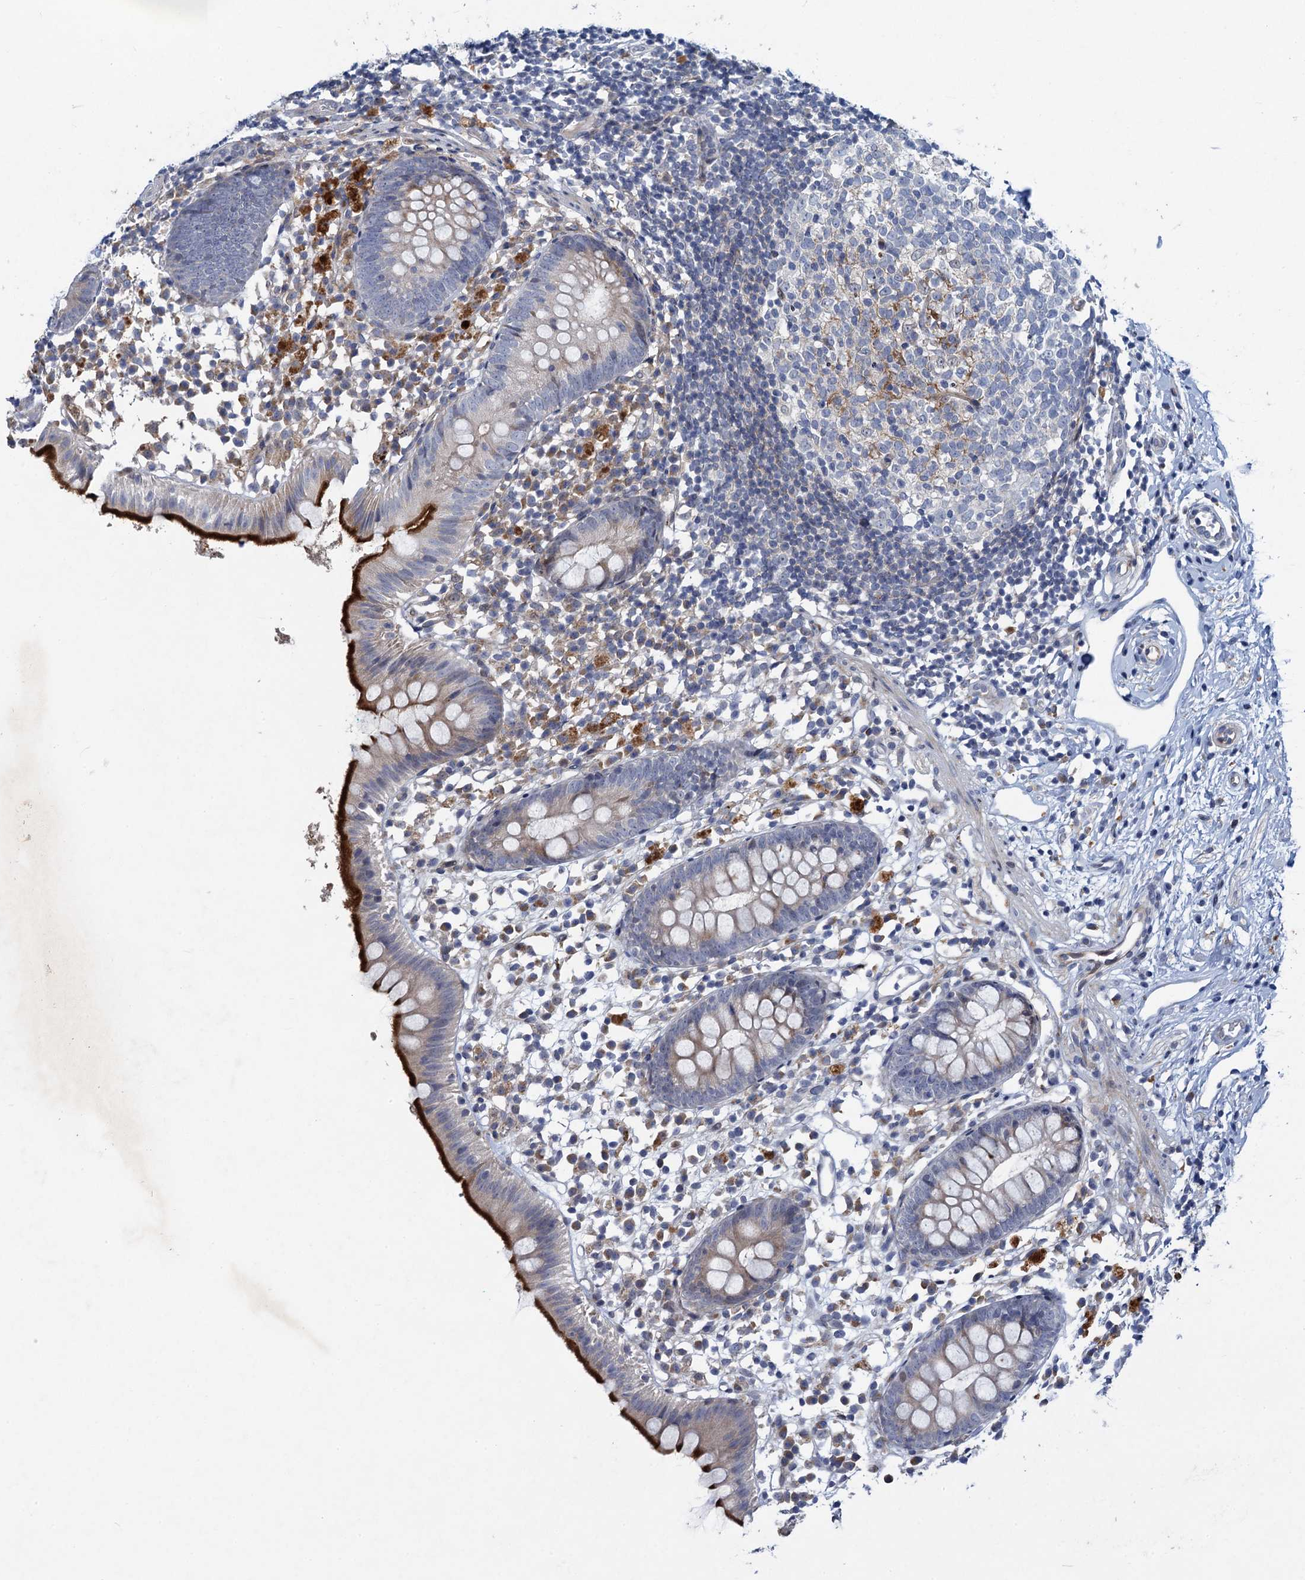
{"staining": {"intensity": "strong", "quantity": "<25%", "location": "cytoplasmic/membranous"}, "tissue": "appendix", "cell_type": "Glandular cells", "image_type": "normal", "snomed": [{"axis": "morphology", "description": "Normal tissue, NOS"}, {"axis": "topography", "description": "Appendix"}], "caption": "Immunohistochemical staining of unremarkable appendix shows <25% levels of strong cytoplasmic/membranous protein positivity in about <25% of glandular cells.", "gene": "QPCTL", "patient": {"sex": "female", "age": 20}}